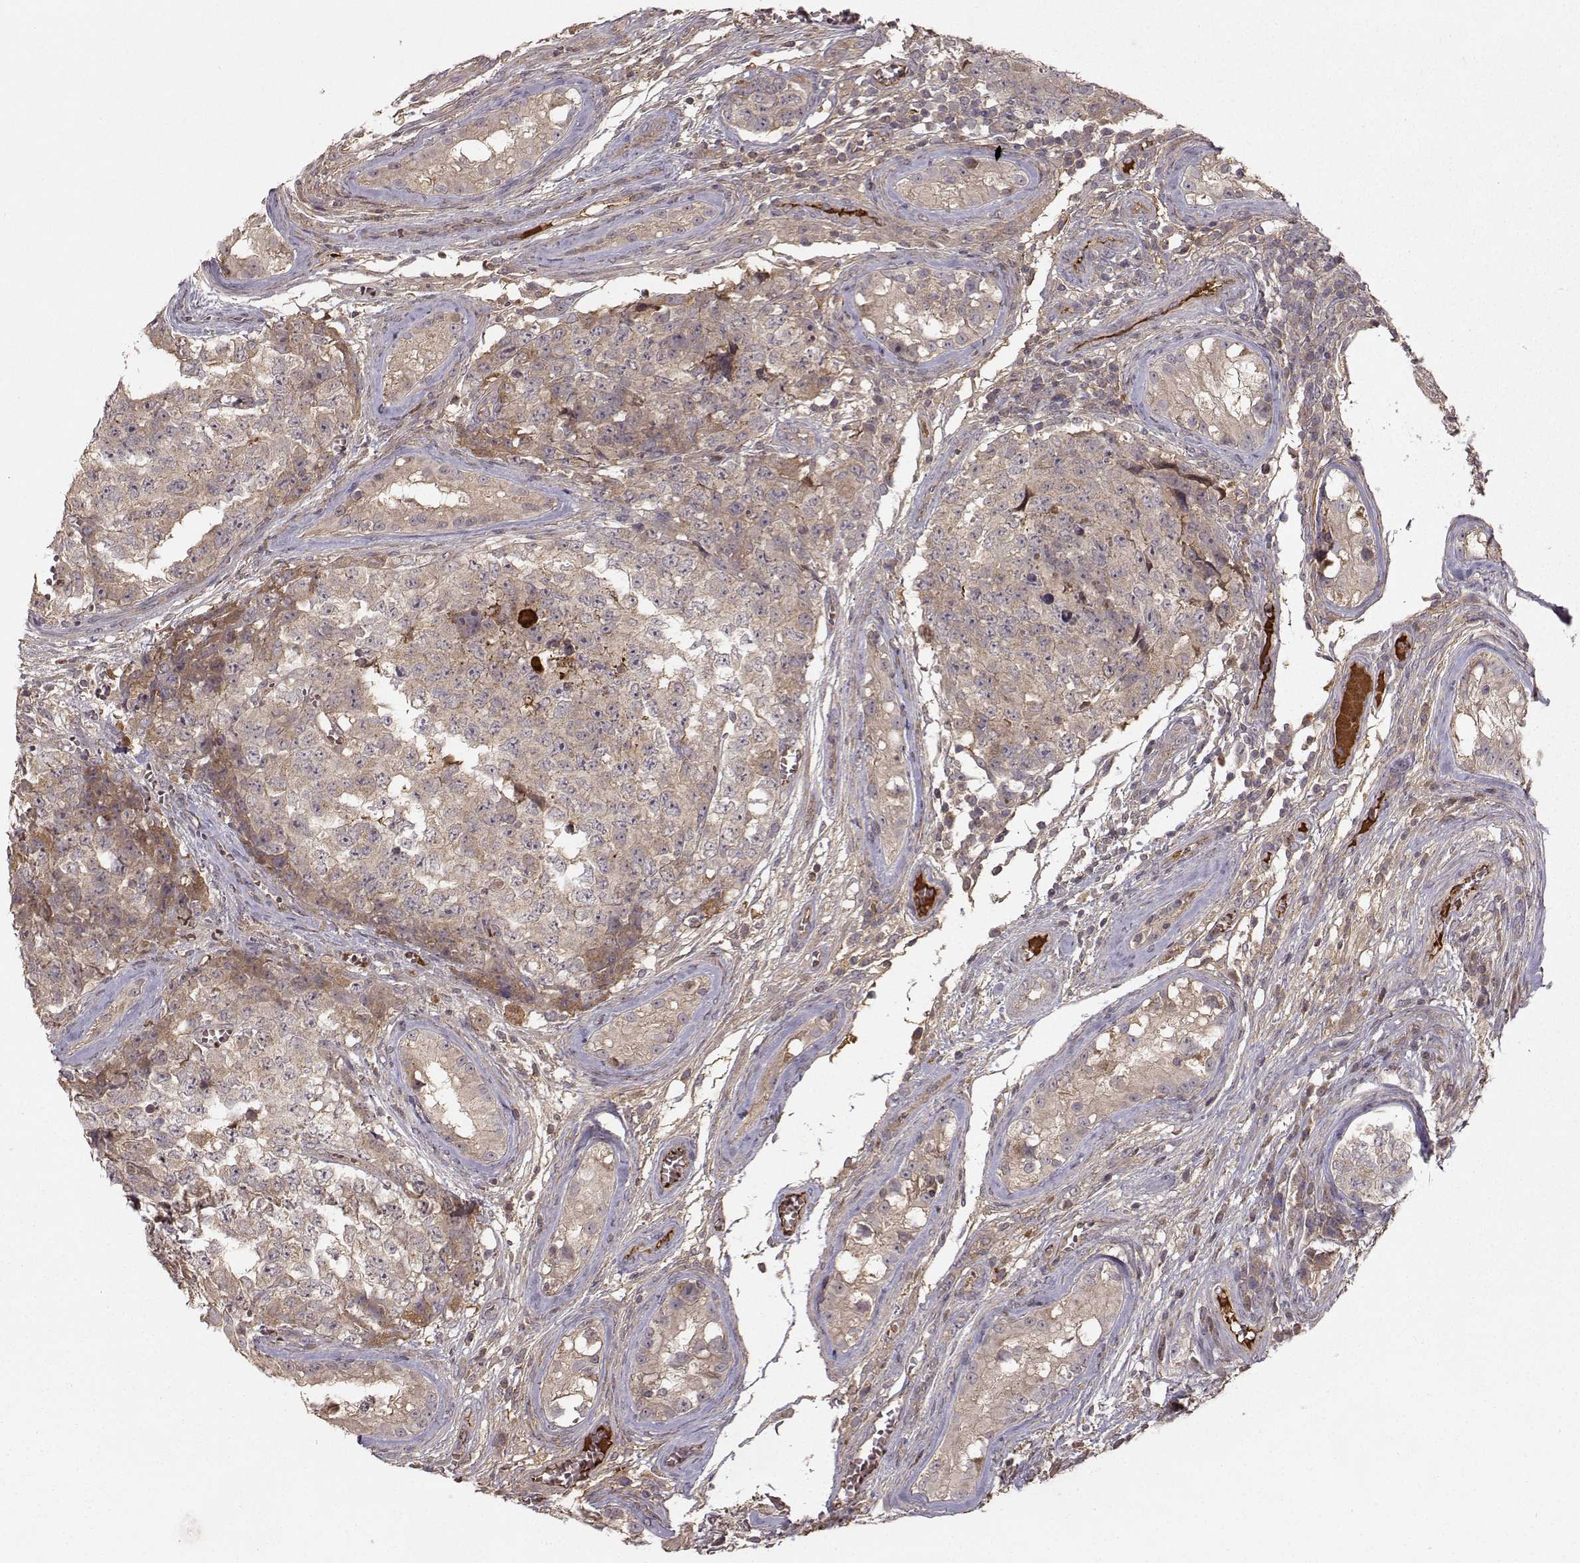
{"staining": {"intensity": "weak", "quantity": "<25%", "location": "cytoplasmic/membranous"}, "tissue": "testis cancer", "cell_type": "Tumor cells", "image_type": "cancer", "snomed": [{"axis": "morphology", "description": "Carcinoma, Embryonal, NOS"}, {"axis": "topography", "description": "Testis"}], "caption": "A photomicrograph of testis cancer (embryonal carcinoma) stained for a protein exhibits no brown staining in tumor cells.", "gene": "WNT6", "patient": {"sex": "male", "age": 23}}